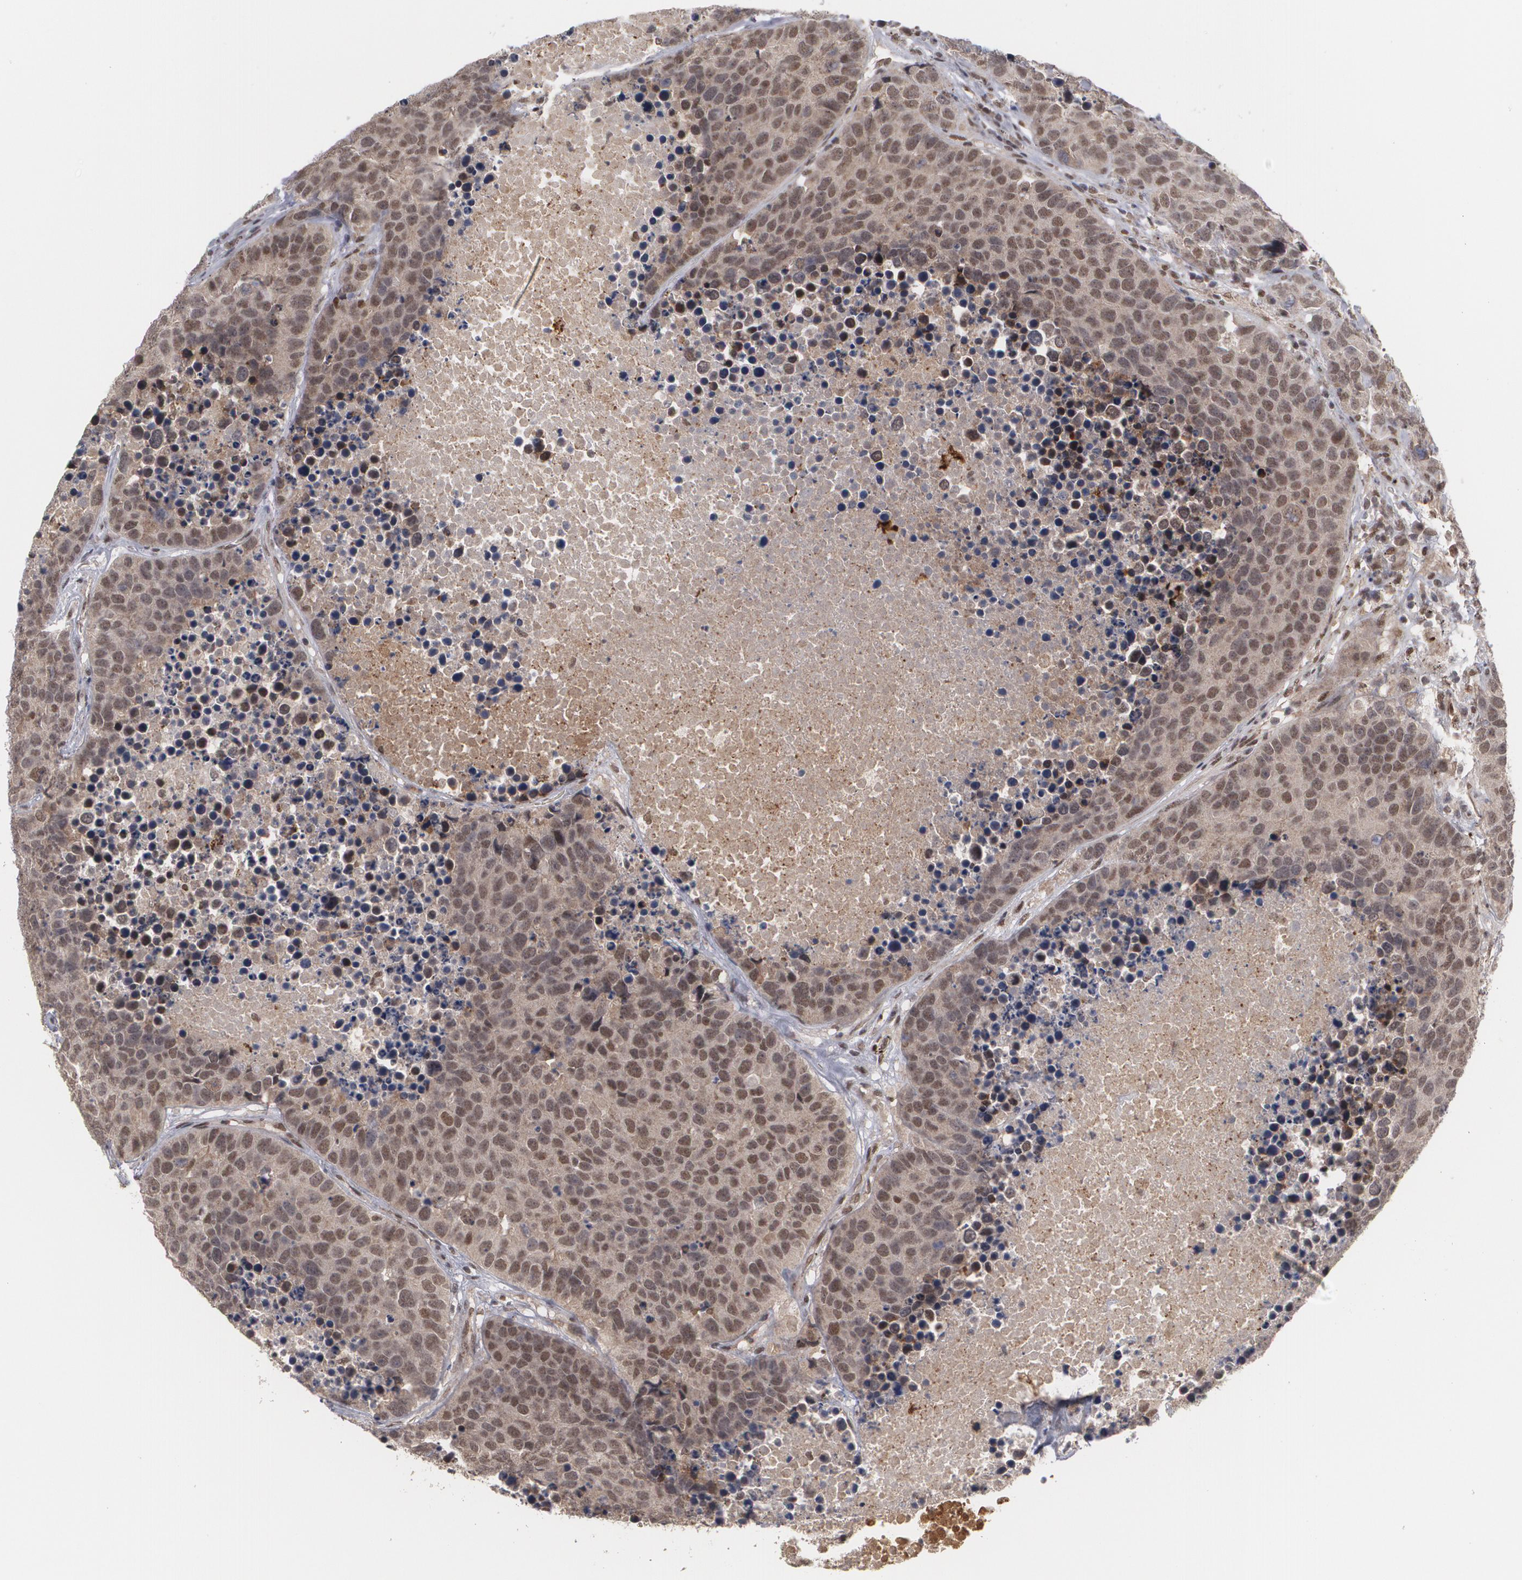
{"staining": {"intensity": "moderate", "quantity": ">75%", "location": "nuclear"}, "tissue": "carcinoid", "cell_type": "Tumor cells", "image_type": "cancer", "snomed": [{"axis": "morphology", "description": "Carcinoid, malignant, NOS"}, {"axis": "topography", "description": "Lung"}], "caption": "Immunohistochemistry photomicrograph of neoplastic tissue: carcinoid (malignant) stained using immunohistochemistry (IHC) exhibits medium levels of moderate protein expression localized specifically in the nuclear of tumor cells, appearing as a nuclear brown color.", "gene": "INTS6", "patient": {"sex": "male", "age": 60}}